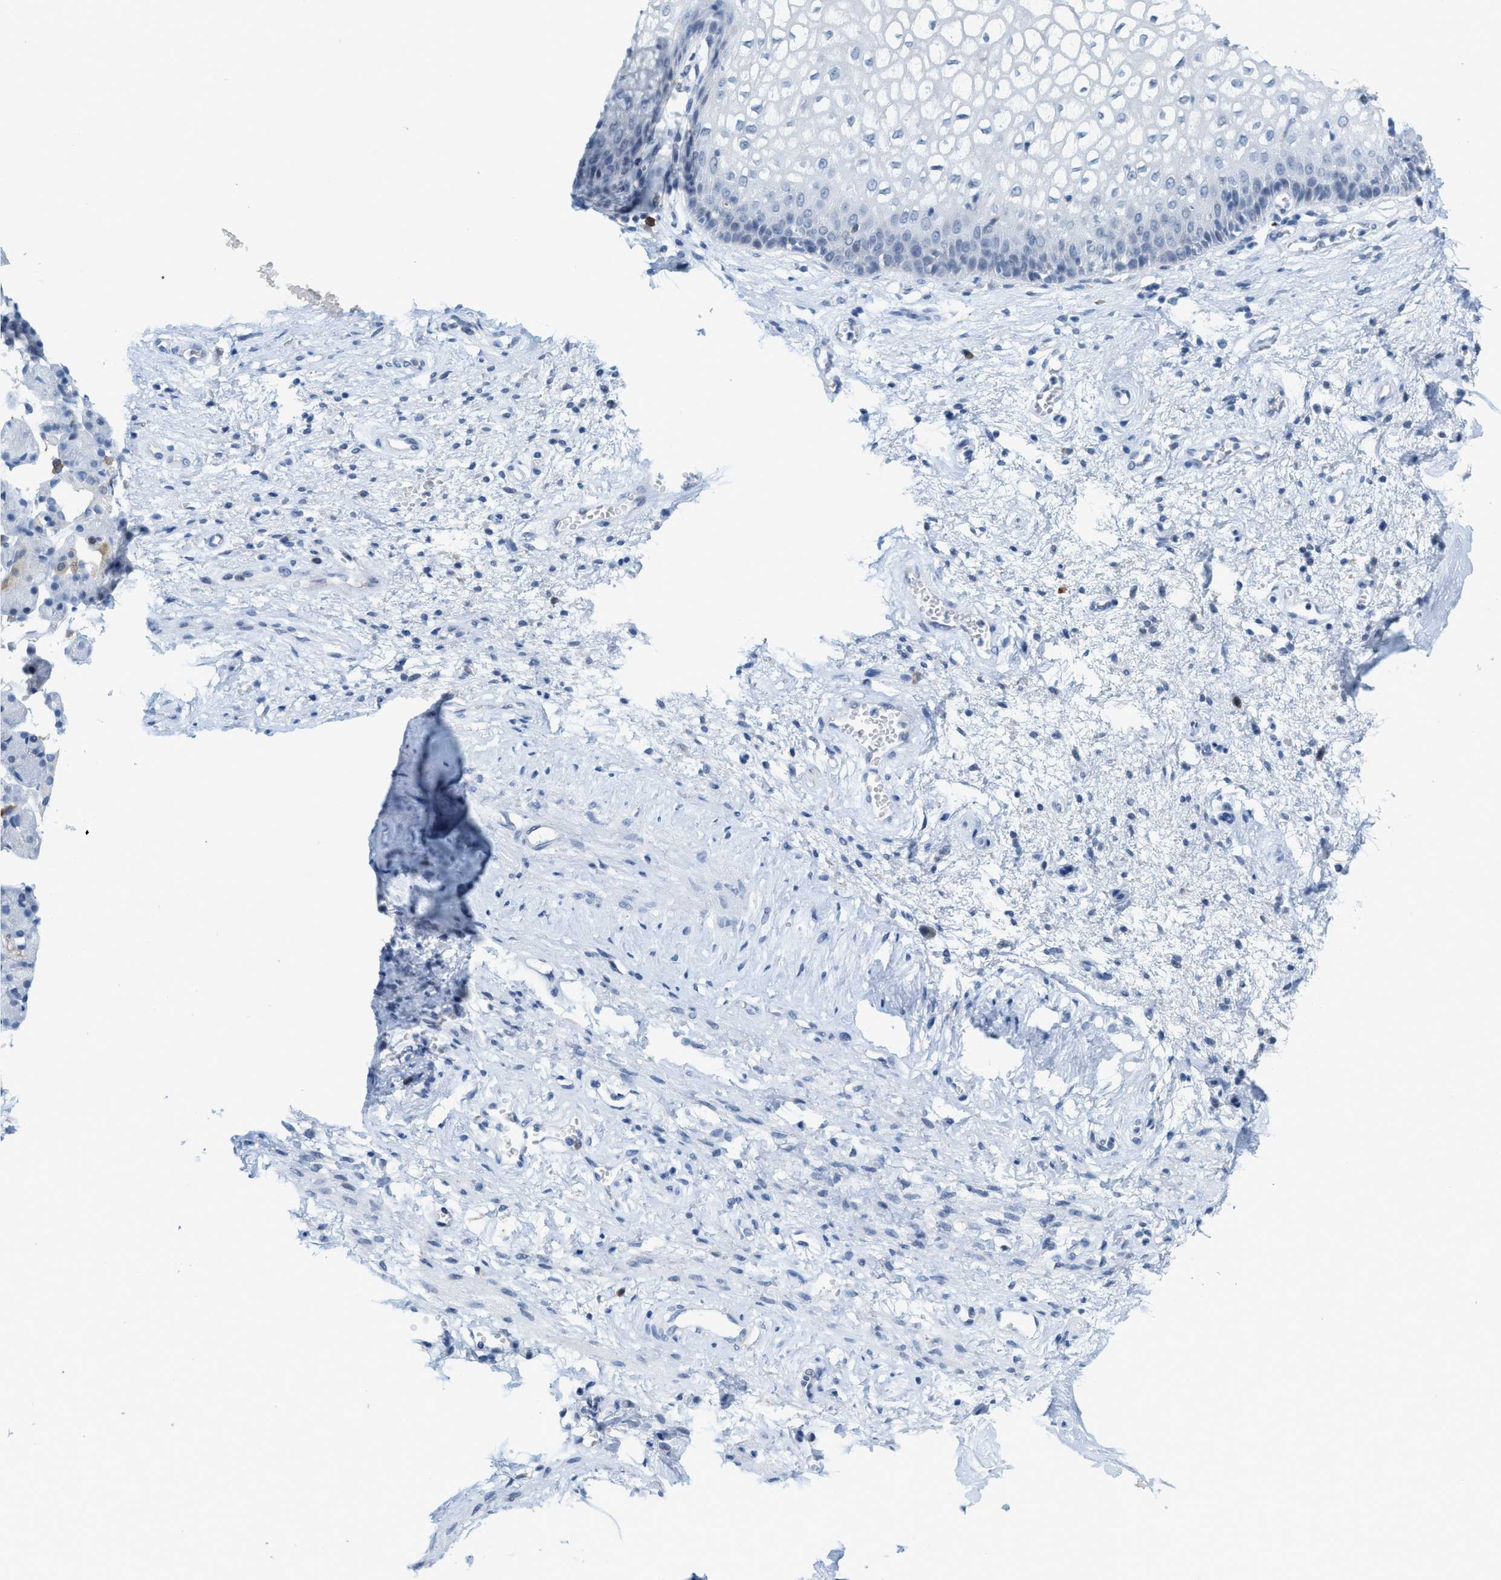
{"staining": {"intensity": "negative", "quantity": "none", "location": "none"}, "tissue": "vagina", "cell_type": "Squamous epithelial cells", "image_type": "normal", "snomed": [{"axis": "morphology", "description": "Normal tissue, NOS"}, {"axis": "topography", "description": "Vagina"}], "caption": "Squamous epithelial cells show no significant protein staining in benign vagina. Nuclei are stained in blue.", "gene": "KIFC3", "patient": {"sex": "female", "age": 34}}